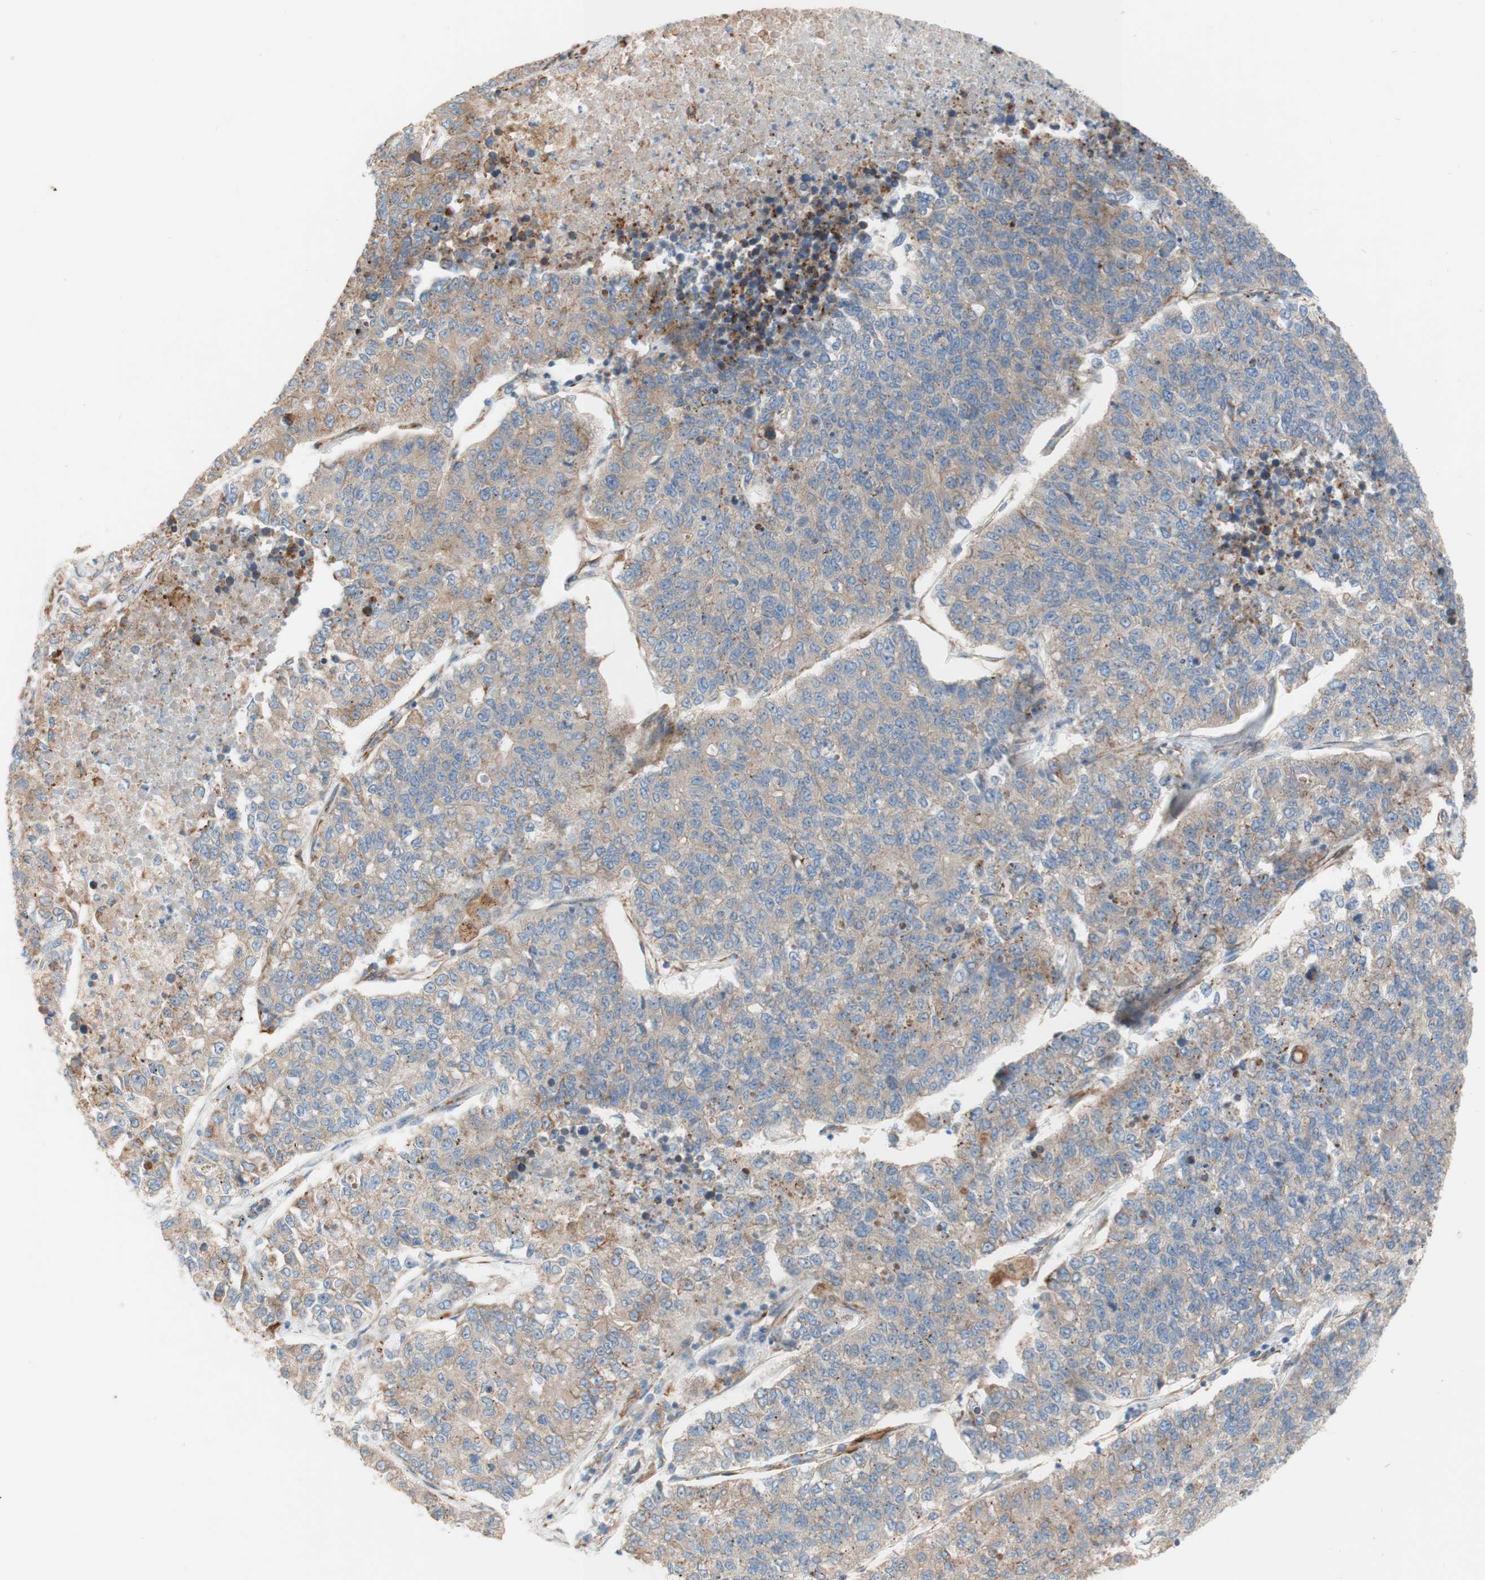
{"staining": {"intensity": "weak", "quantity": ">75%", "location": "cytoplasmic/membranous"}, "tissue": "lung cancer", "cell_type": "Tumor cells", "image_type": "cancer", "snomed": [{"axis": "morphology", "description": "Adenocarcinoma, NOS"}, {"axis": "topography", "description": "Lung"}], "caption": "The micrograph shows immunohistochemical staining of lung cancer. There is weak cytoplasmic/membranous expression is seen in approximately >75% of tumor cells. (brown staining indicates protein expression, while blue staining denotes nuclei).", "gene": "C1orf43", "patient": {"sex": "male", "age": 49}}